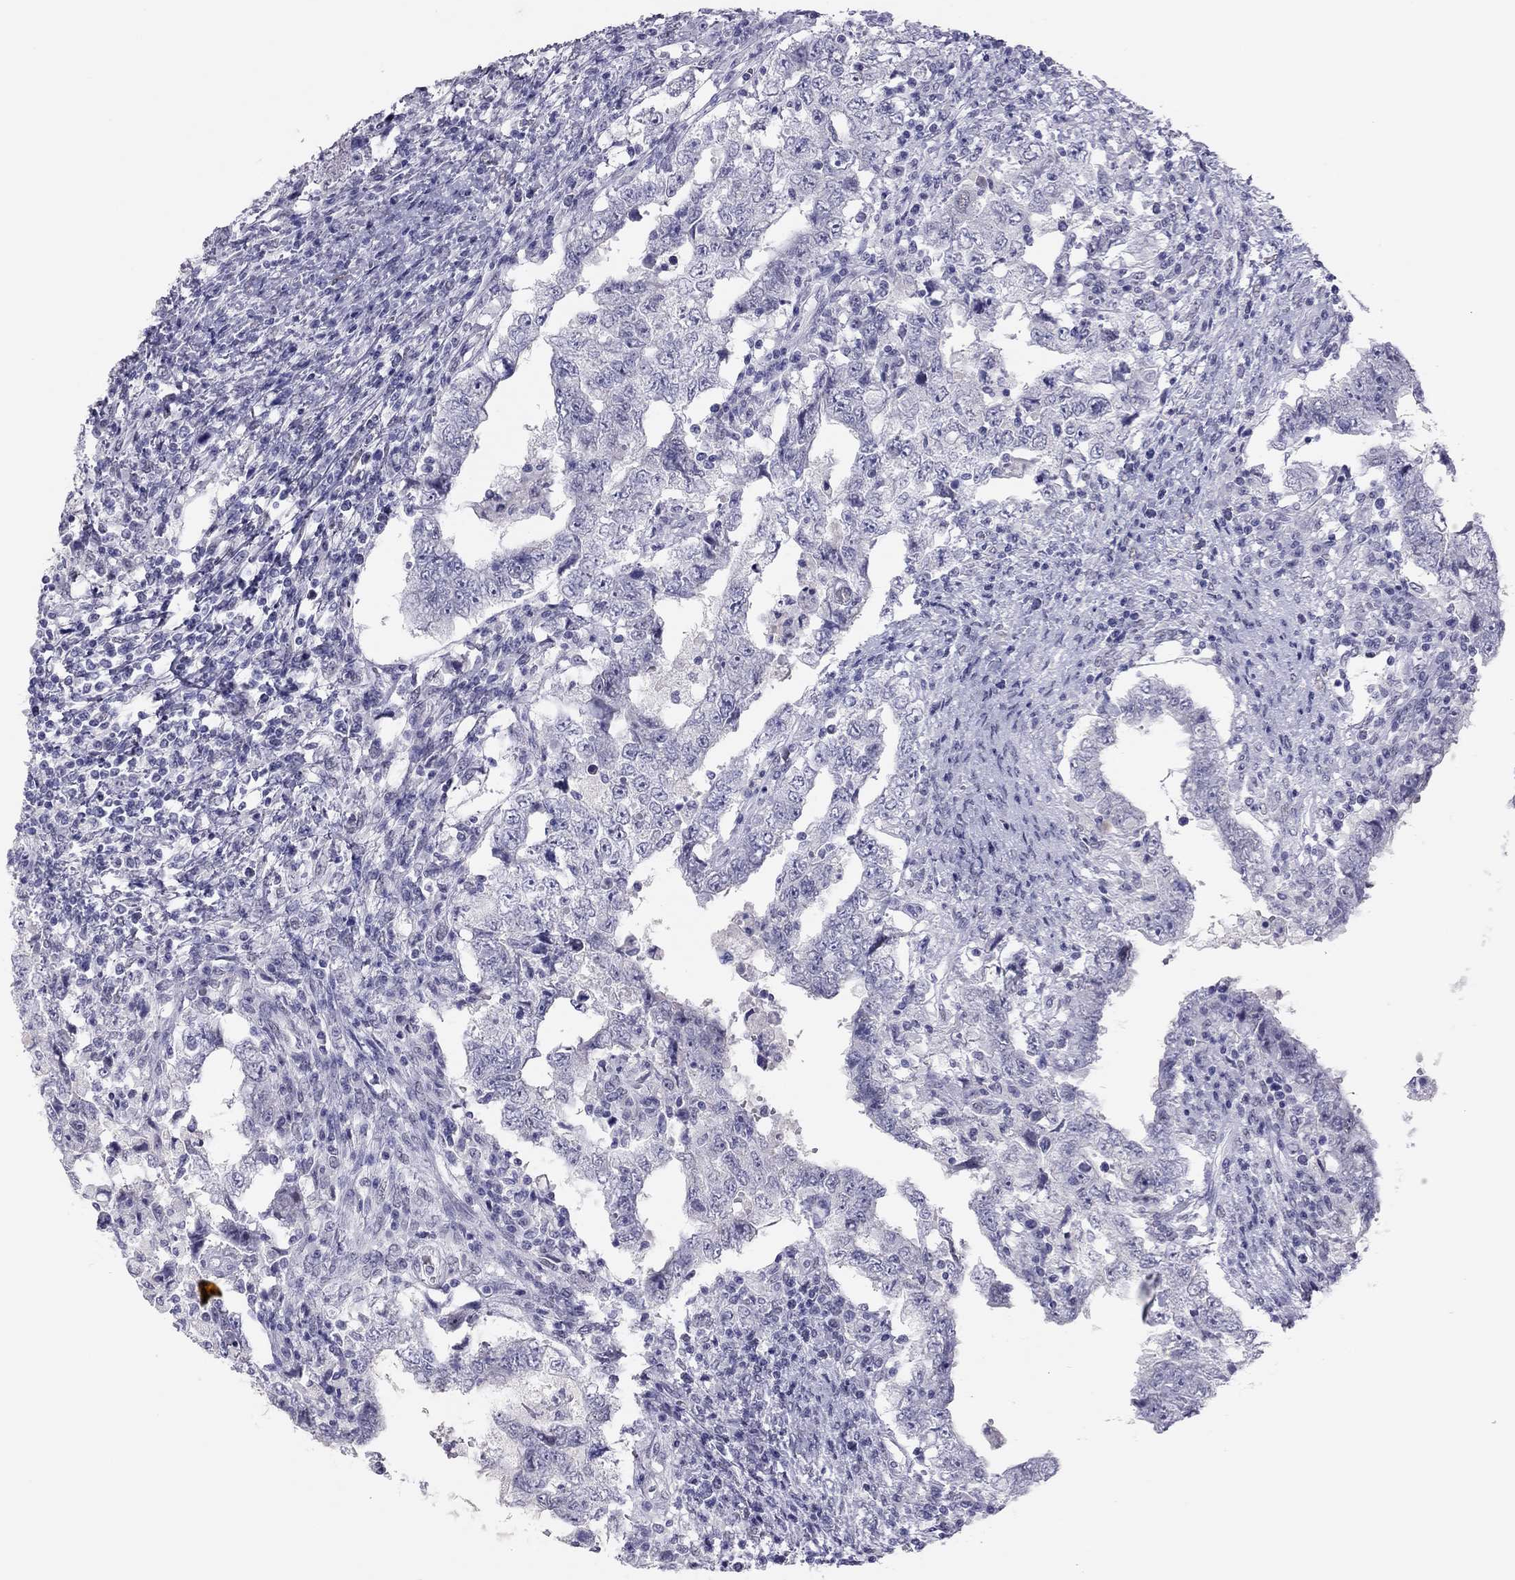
{"staining": {"intensity": "negative", "quantity": "none", "location": "none"}, "tissue": "testis cancer", "cell_type": "Tumor cells", "image_type": "cancer", "snomed": [{"axis": "morphology", "description": "Carcinoma, Embryonal, NOS"}, {"axis": "topography", "description": "Testis"}], "caption": "This is an IHC micrograph of human testis cancer. There is no expression in tumor cells.", "gene": "PHOX2A", "patient": {"sex": "male", "age": 26}}